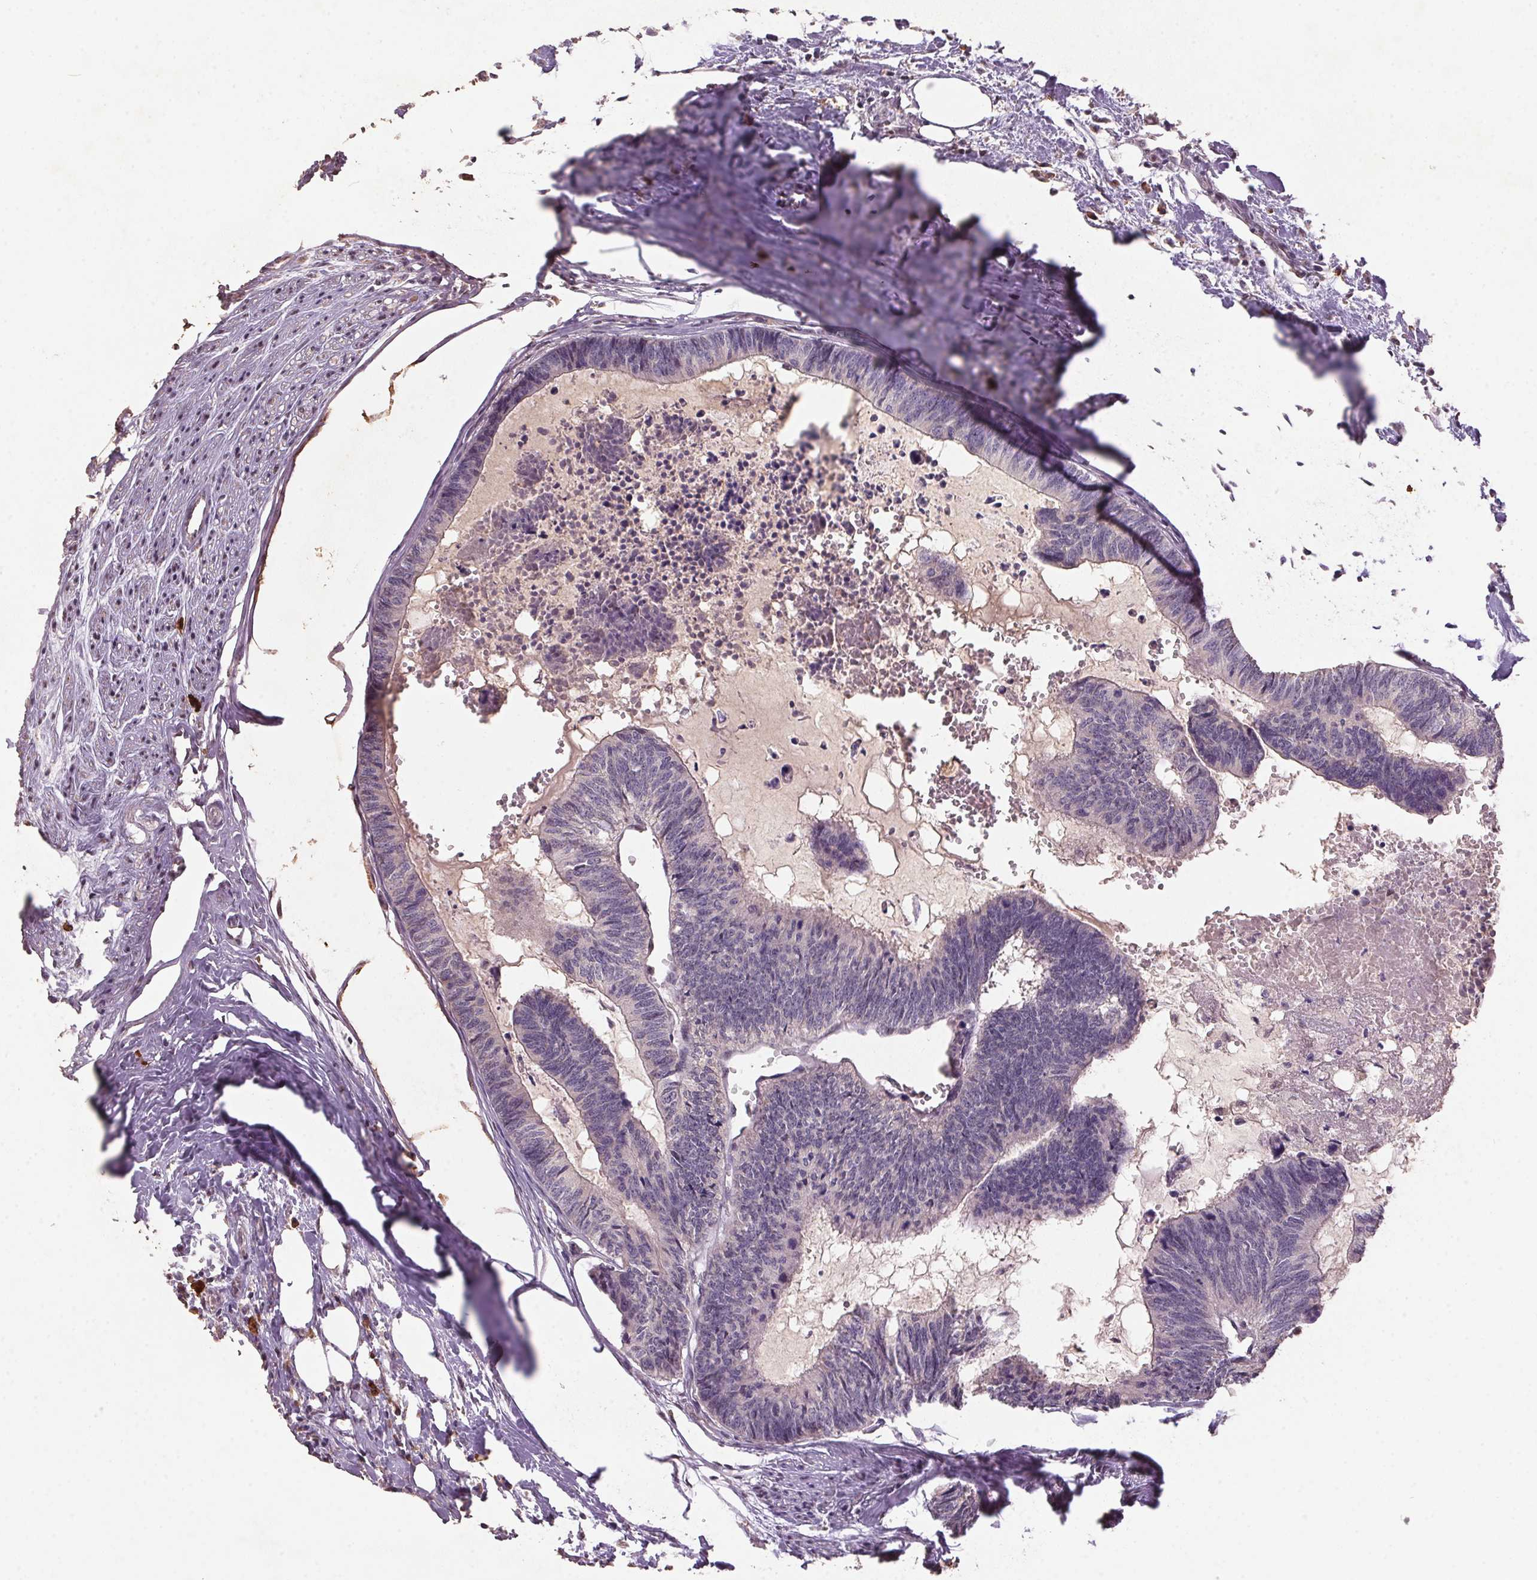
{"staining": {"intensity": "weak", "quantity": "<25%", "location": "cytoplasmic/membranous"}, "tissue": "colorectal cancer", "cell_type": "Tumor cells", "image_type": "cancer", "snomed": [{"axis": "morphology", "description": "Adenocarcinoma, NOS"}, {"axis": "topography", "description": "Colon"}, {"axis": "topography", "description": "Rectum"}], "caption": "The histopathology image reveals no staining of tumor cells in adenocarcinoma (colorectal).", "gene": "ZBTB4", "patient": {"sex": "male", "age": 57}}